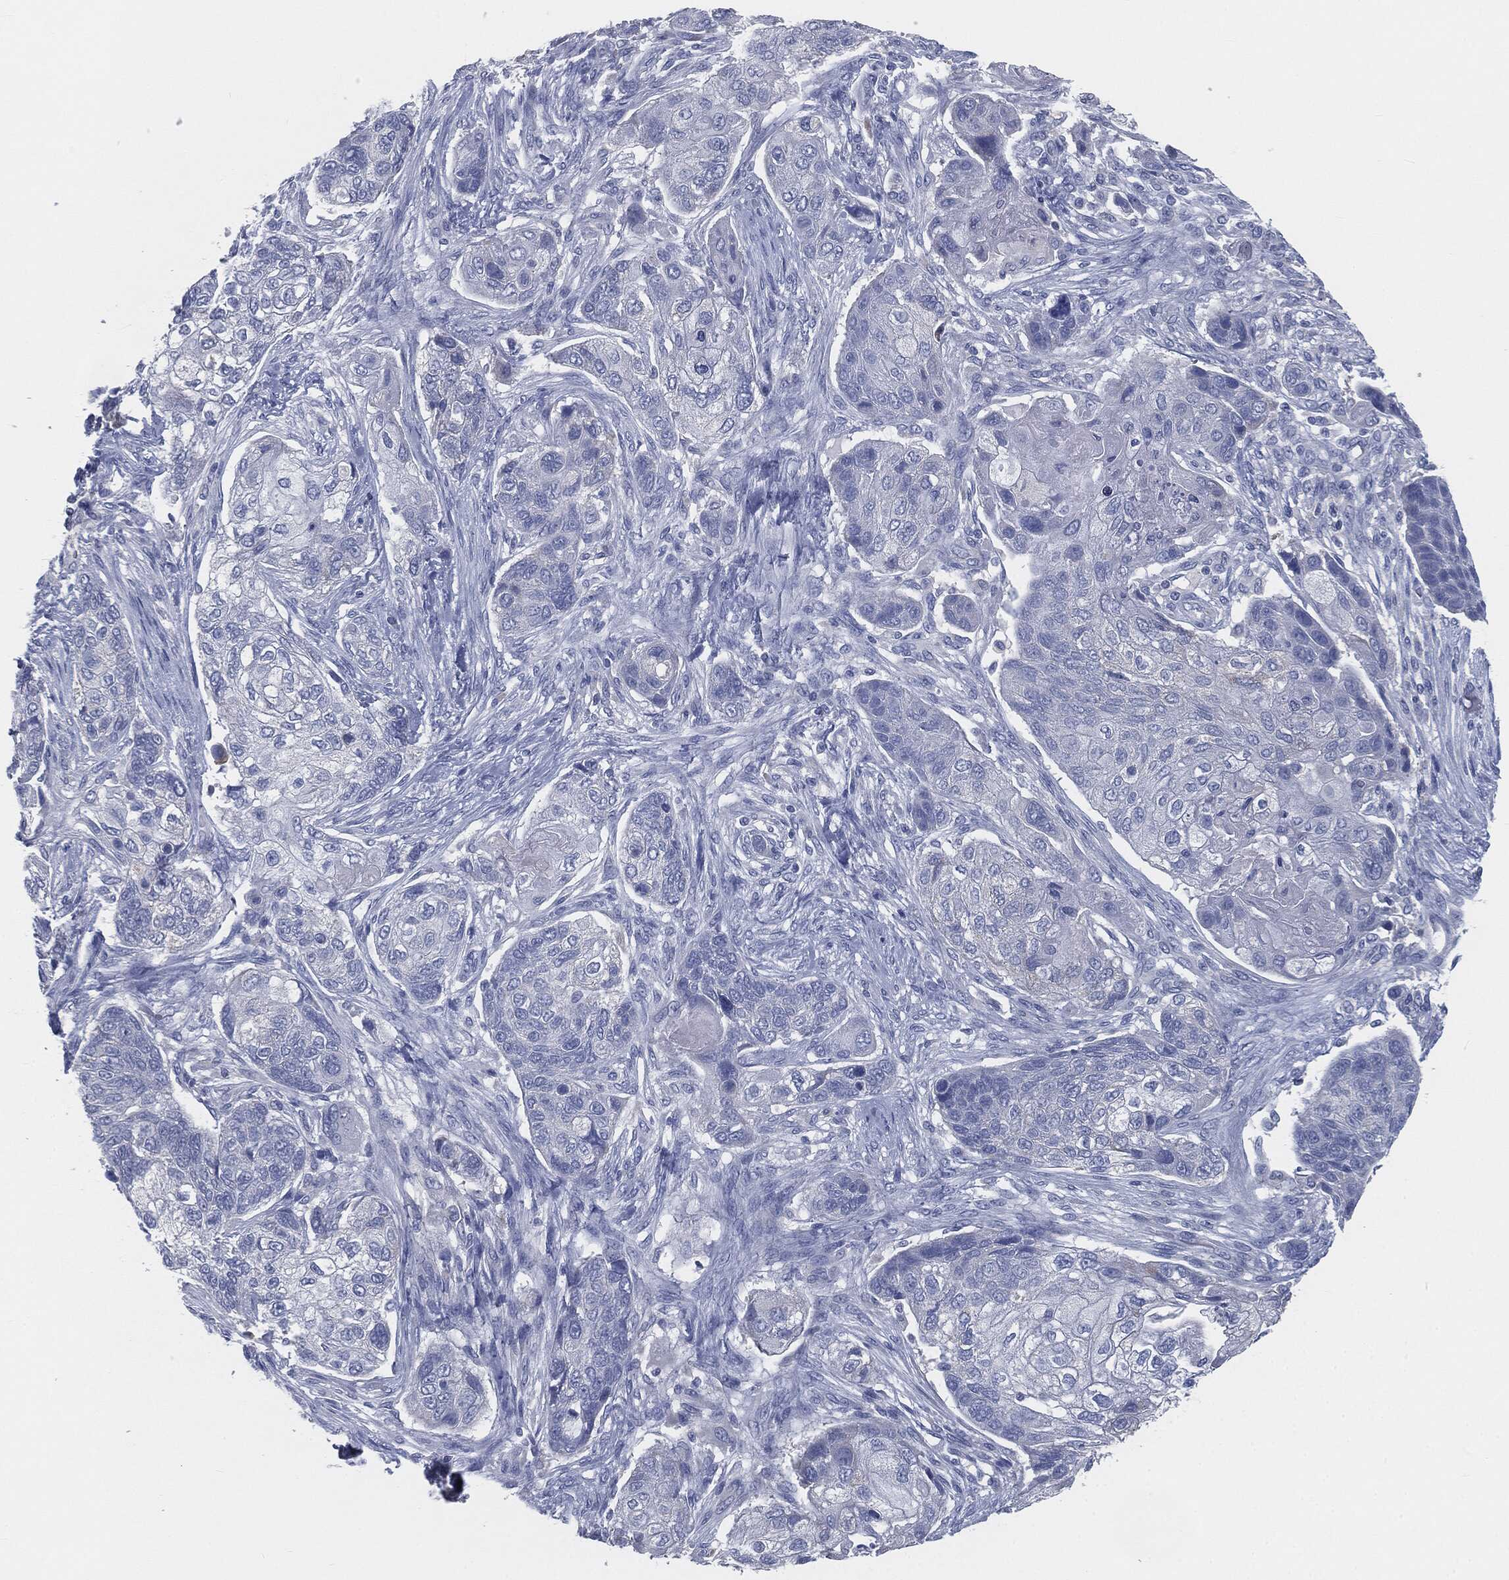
{"staining": {"intensity": "negative", "quantity": "none", "location": "none"}, "tissue": "lung cancer", "cell_type": "Tumor cells", "image_type": "cancer", "snomed": [{"axis": "morphology", "description": "Normal tissue, NOS"}, {"axis": "morphology", "description": "Squamous cell carcinoma, NOS"}, {"axis": "topography", "description": "Bronchus"}, {"axis": "topography", "description": "Lung"}], "caption": "Histopathology image shows no protein staining in tumor cells of lung squamous cell carcinoma tissue.", "gene": "CAV3", "patient": {"sex": "male", "age": 69}}